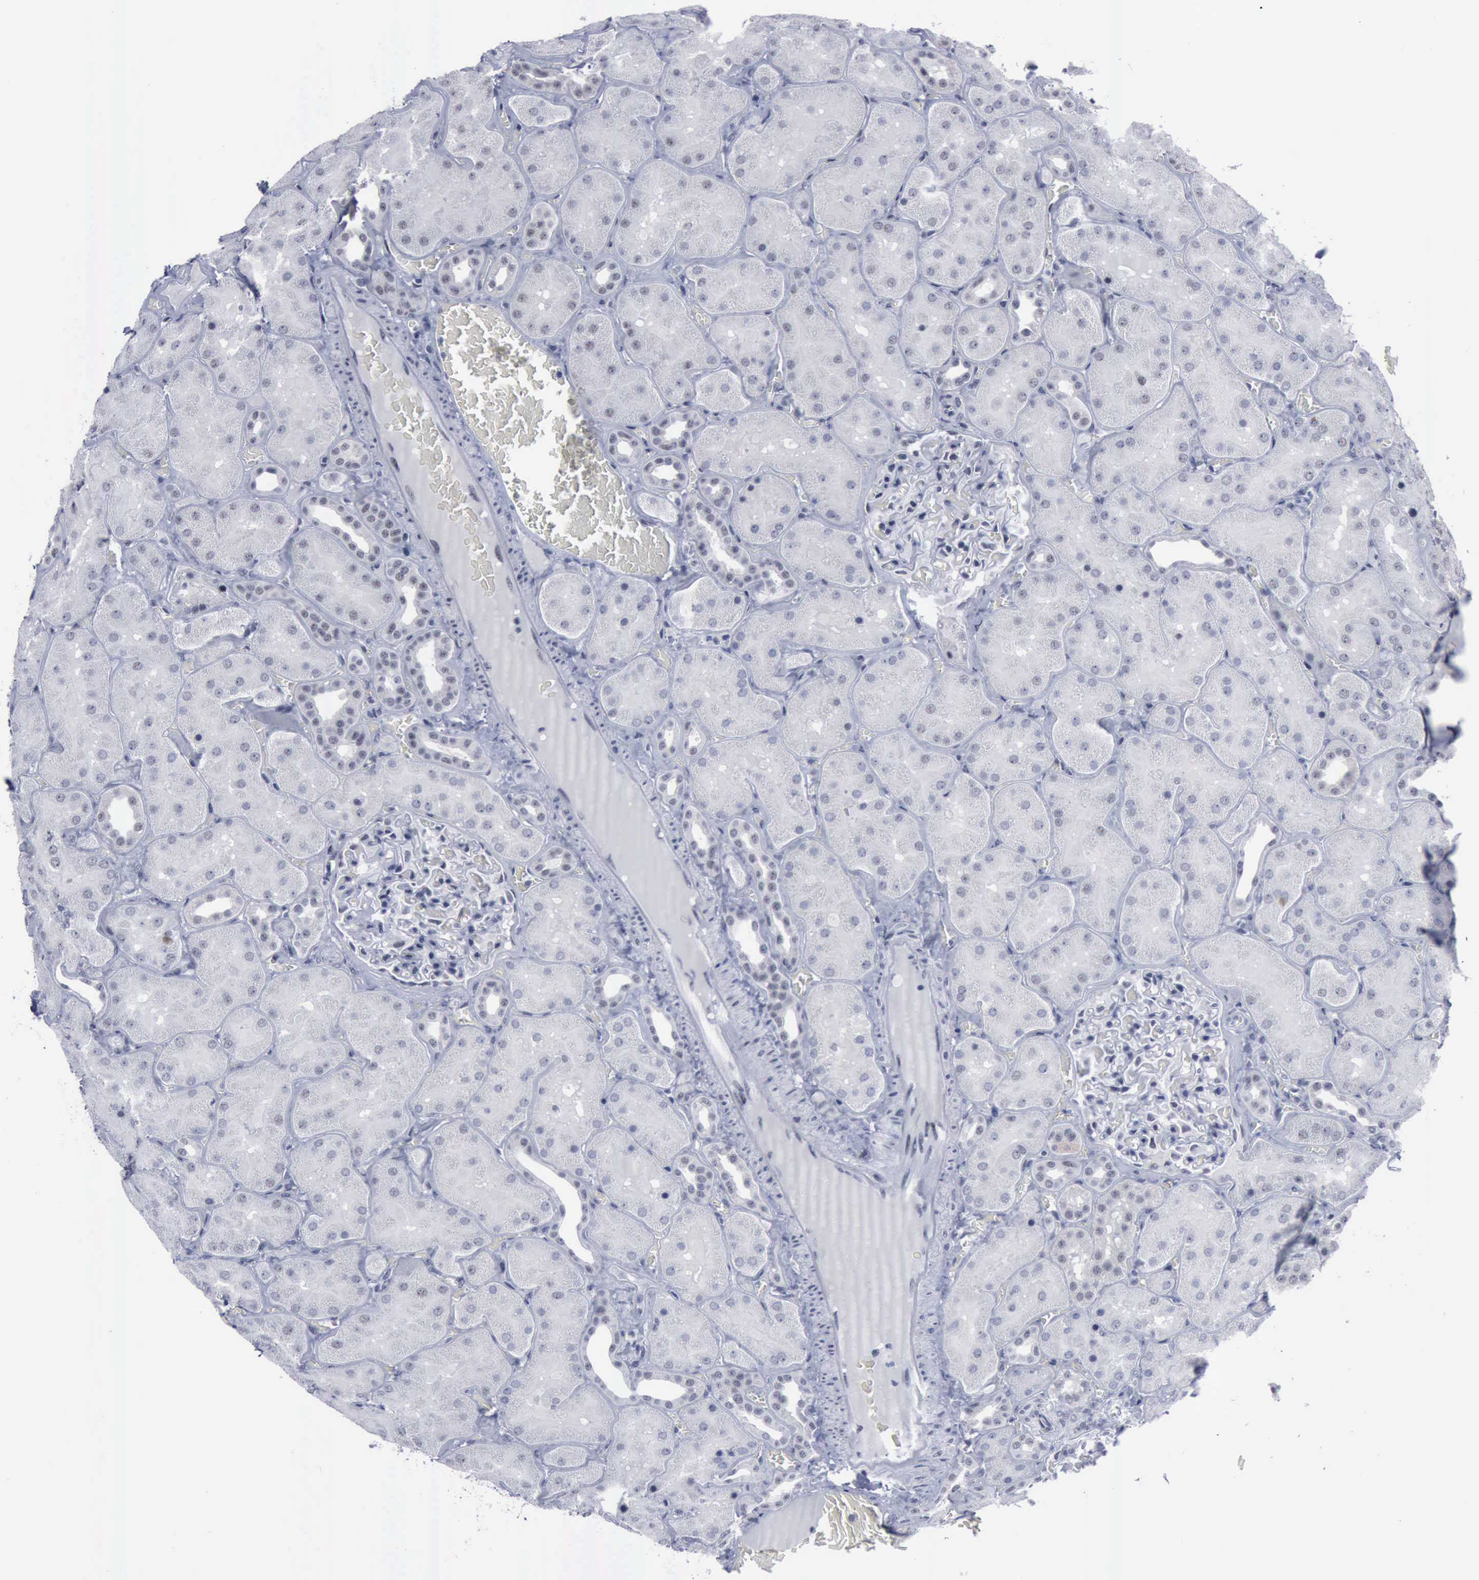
{"staining": {"intensity": "negative", "quantity": "none", "location": "none"}, "tissue": "kidney", "cell_type": "Cells in glomeruli", "image_type": "normal", "snomed": [{"axis": "morphology", "description": "Normal tissue, NOS"}, {"axis": "topography", "description": "Kidney"}], "caption": "Cells in glomeruli are negative for brown protein staining in normal kidney. Brightfield microscopy of immunohistochemistry stained with DAB (3,3'-diaminobenzidine) (brown) and hematoxylin (blue), captured at high magnification.", "gene": "BRD1", "patient": {"sex": "male", "age": 28}}